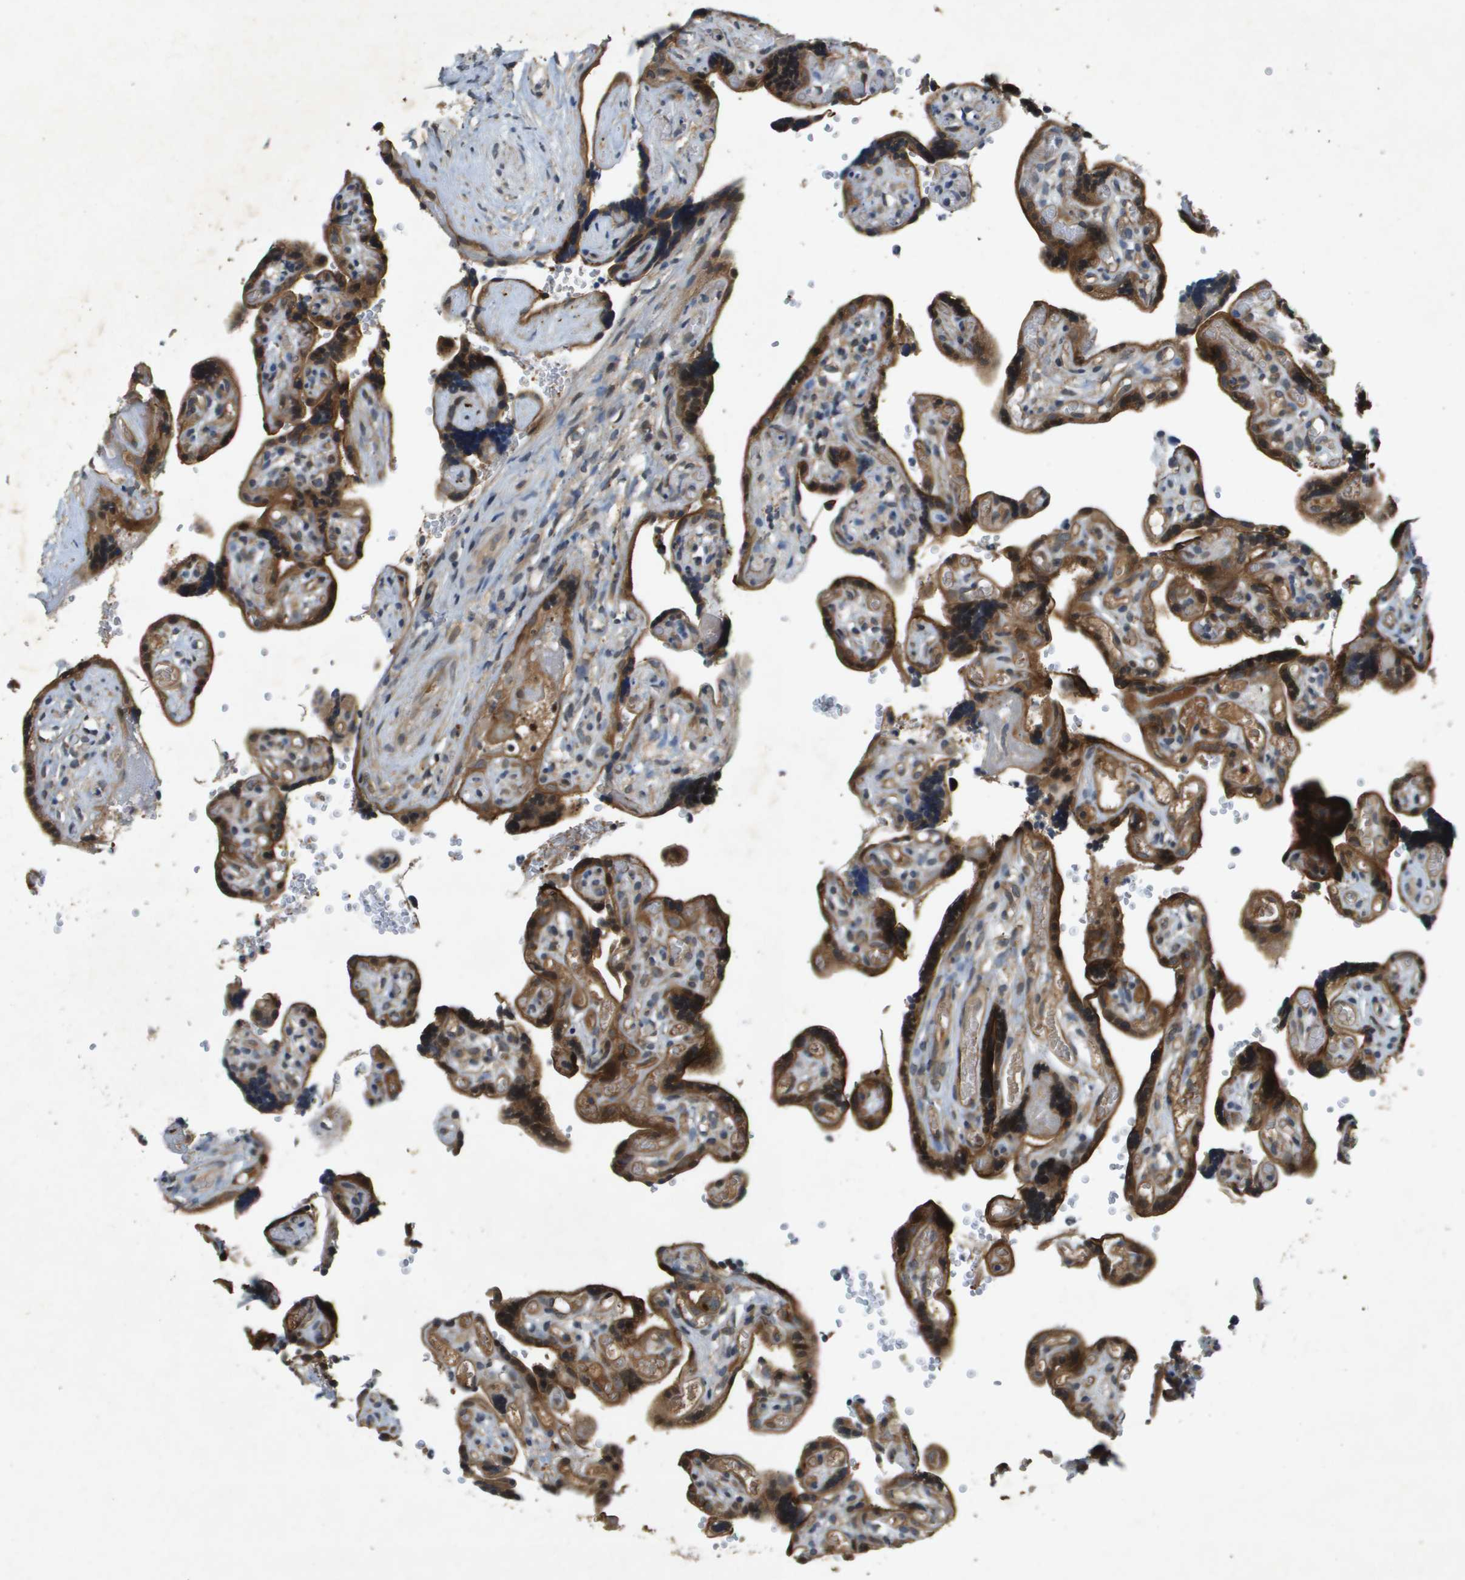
{"staining": {"intensity": "moderate", "quantity": ">75%", "location": "cytoplasmic/membranous"}, "tissue": "placenta", "cell_type": "Decidual cells", "image_type": "normal", "snomed": [{"axis": "morphology", "description": "Normal tissue, NOS"}, {"axis": "topography", "description": "Placenta"}], "caption": "This micrograph reveals normal placenta stained with immunohistochemistry (IHC) to label a protein in brown. The cytoplasmic/membranous of decidual cells show moderate positivity for the protein. Nuclei are counter-stained blue.", "gene": "PGAP3", "patient": {"sex": "female", "age": 30}}